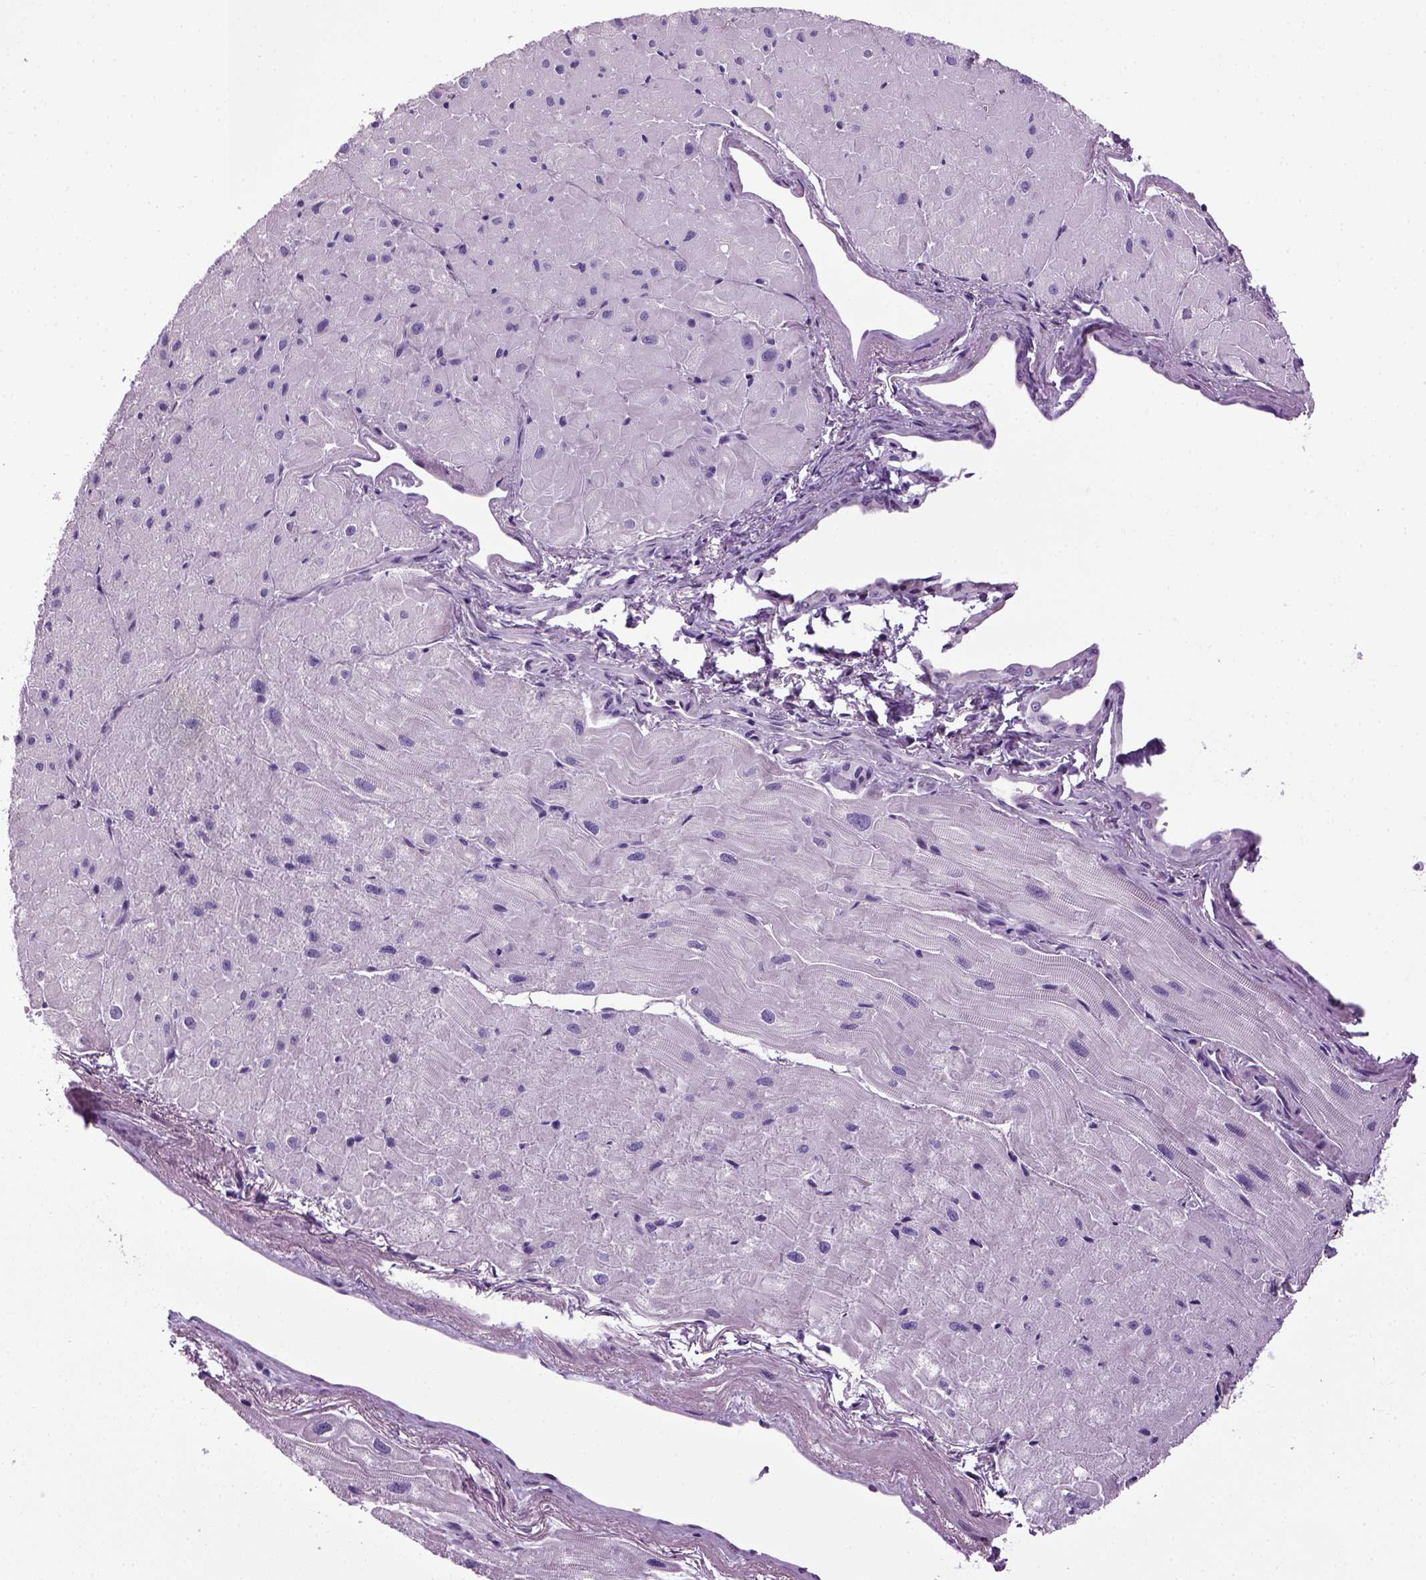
{"staining": {"intensity": "negative", "quantity": "none", "location": "none"}, "tissue": "heart muscle", "cell_type": "Cardiomyocytes", "image_type": "normal", "snomed": [{"axis": "morphology", "description": "Normal tissue, NOS"}, {"axis": "topography", "description": "Heart"}], "caption": "An image of heart muscle stained for a protein demonstrates no brown staining in cardiomyocytes.", "gene": "HMCN2", "patient": {"sex": "male", "age": 62}}